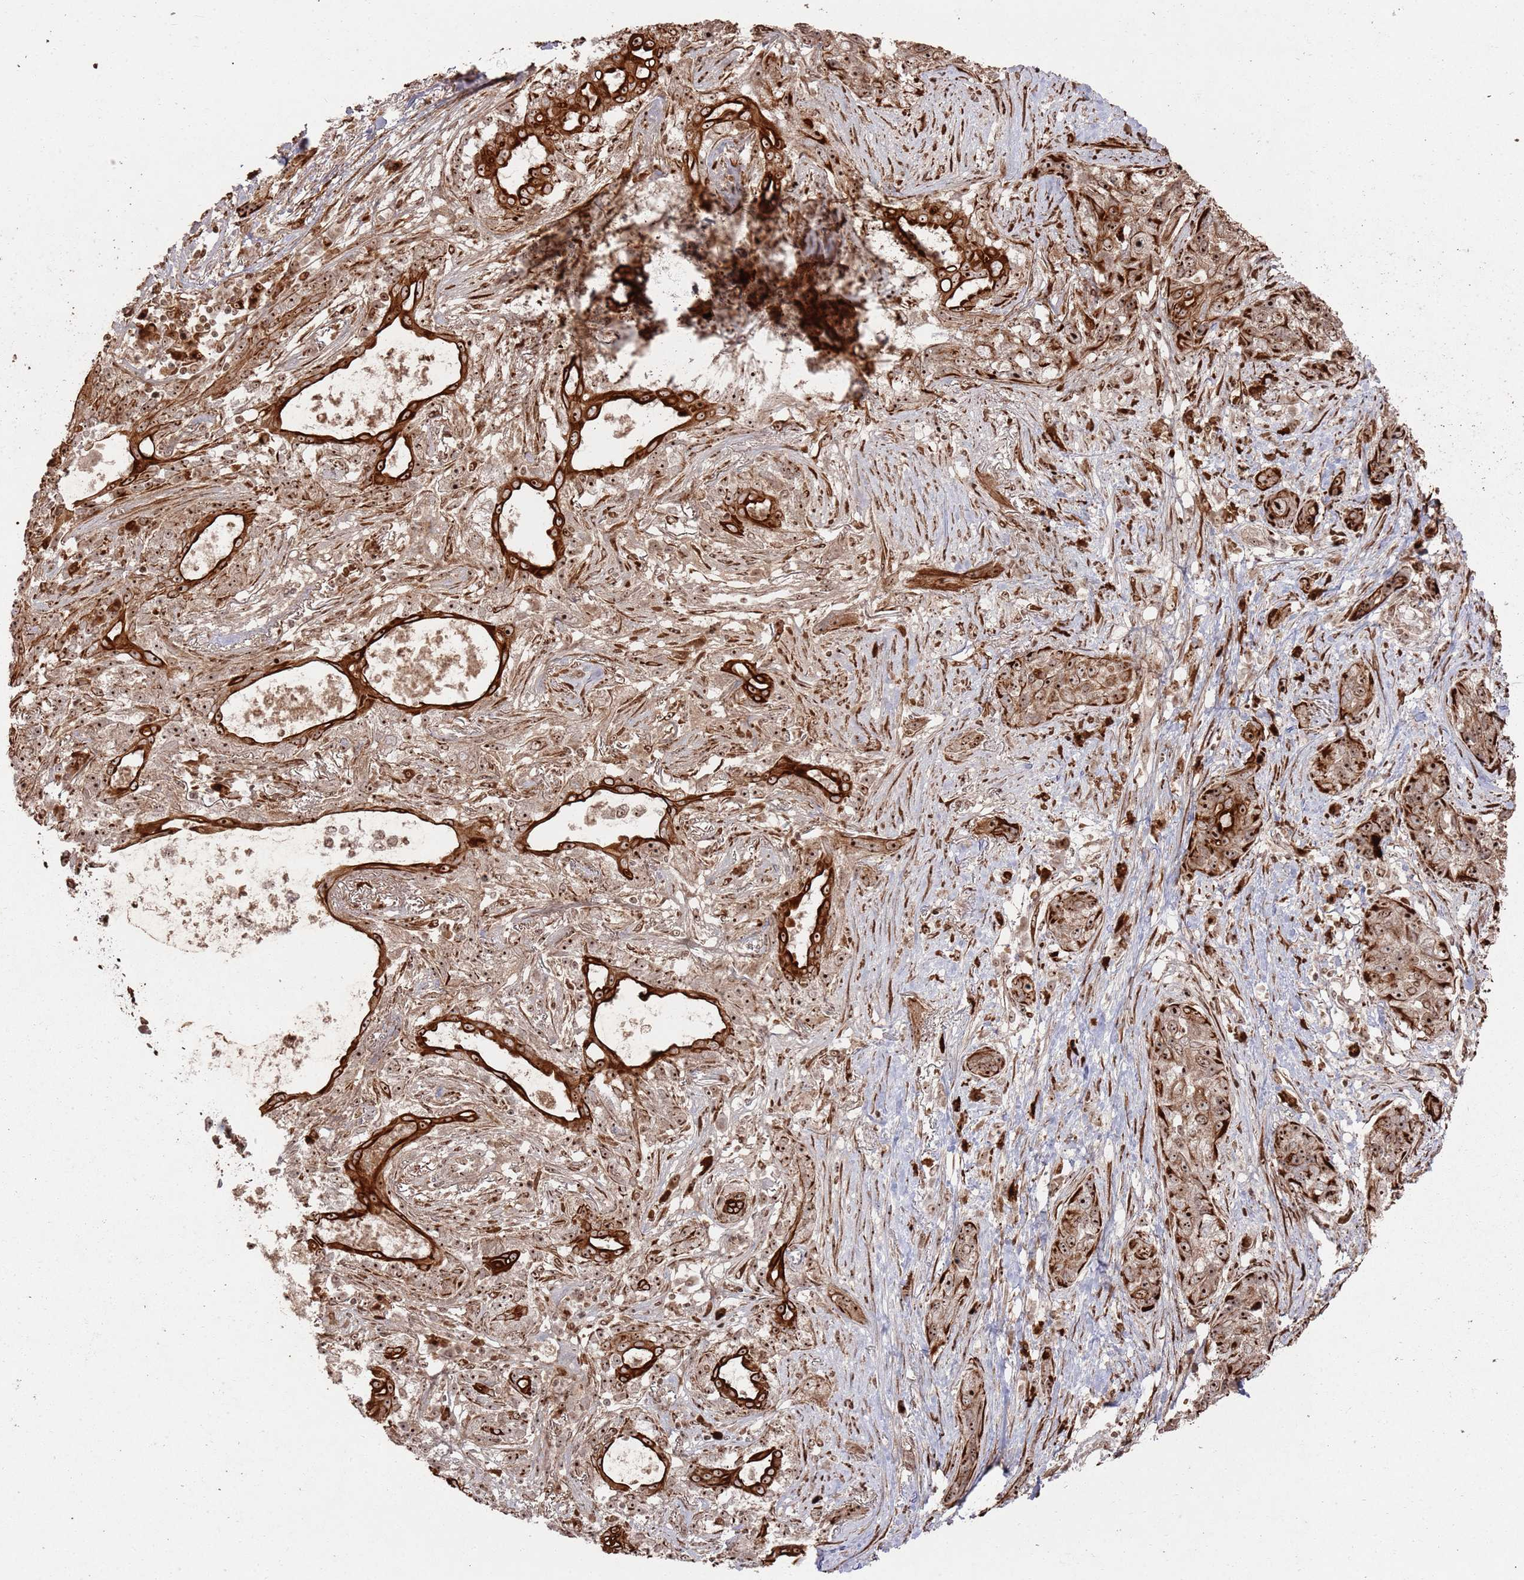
{"staining": {"intensity": "strong", "quantity": ">75%", "location": "cytoplasmic/membranous,nuclear"}, "tissue": "lung cancer", "cell_type": "Tumor cells", "image_type": "cancer", "snomed": [{"axis": "morphology", "description": "Squamous cell carcinoma, NOS"}, {"axis": "topography", "description": "Lung"}], "caption": "Immunohistochemical staining of squamous cell carcinoma (lung) demonstrates high levels of strong cytoplasmic/membranous and nuclear protein expression in about >75% of tumor cells. Using DAB (3,3'-diaminobenzidine) (brown) and hematoxylin (blue) stains, captured at high magnification using brightfield microscopy.", "gene": "UTP11", "patient": {"sex": "female", "age": 70}}